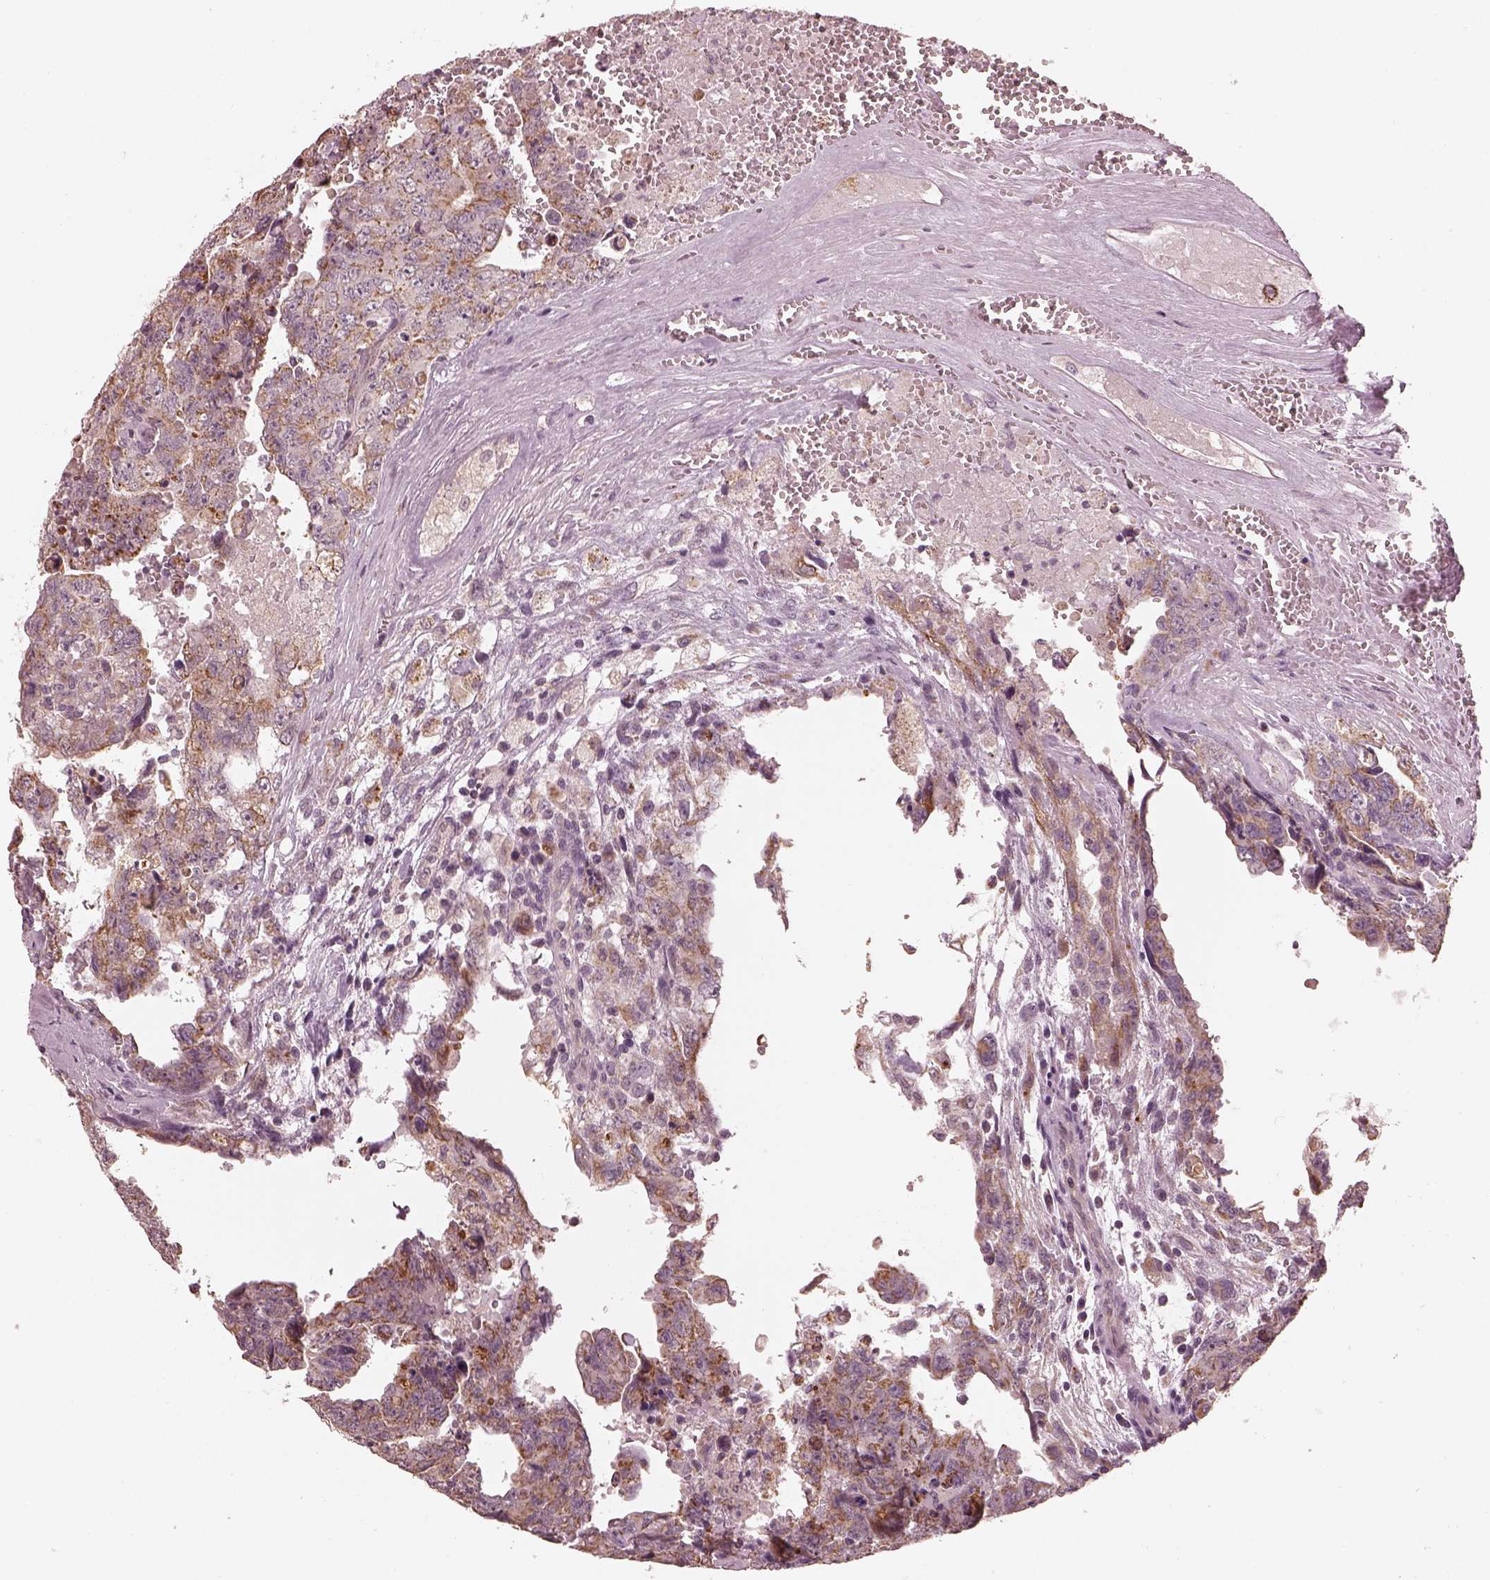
{"staining": {"intensity": "moderate", "quantity": "25%-75%", "location": "cytoplasmic/membranous"}, "tissue": "testis cancer", "cell_type": "Tumor cells", "image_type": "cancer", "snomed": [{"axis": "morphology", "description": "Carcinoma, Embryonal, NOS"}, {"axis": "topography", "description": "Testis"}], "caption": "Protein staining of embryonal carcinoma (testis) tissue shows moderate cytoplasmic/membranous positivity in about 25%-75% of tumor cells.", "gene": "SLC25A46", "patient": {"sex": "male", "age": 24}}